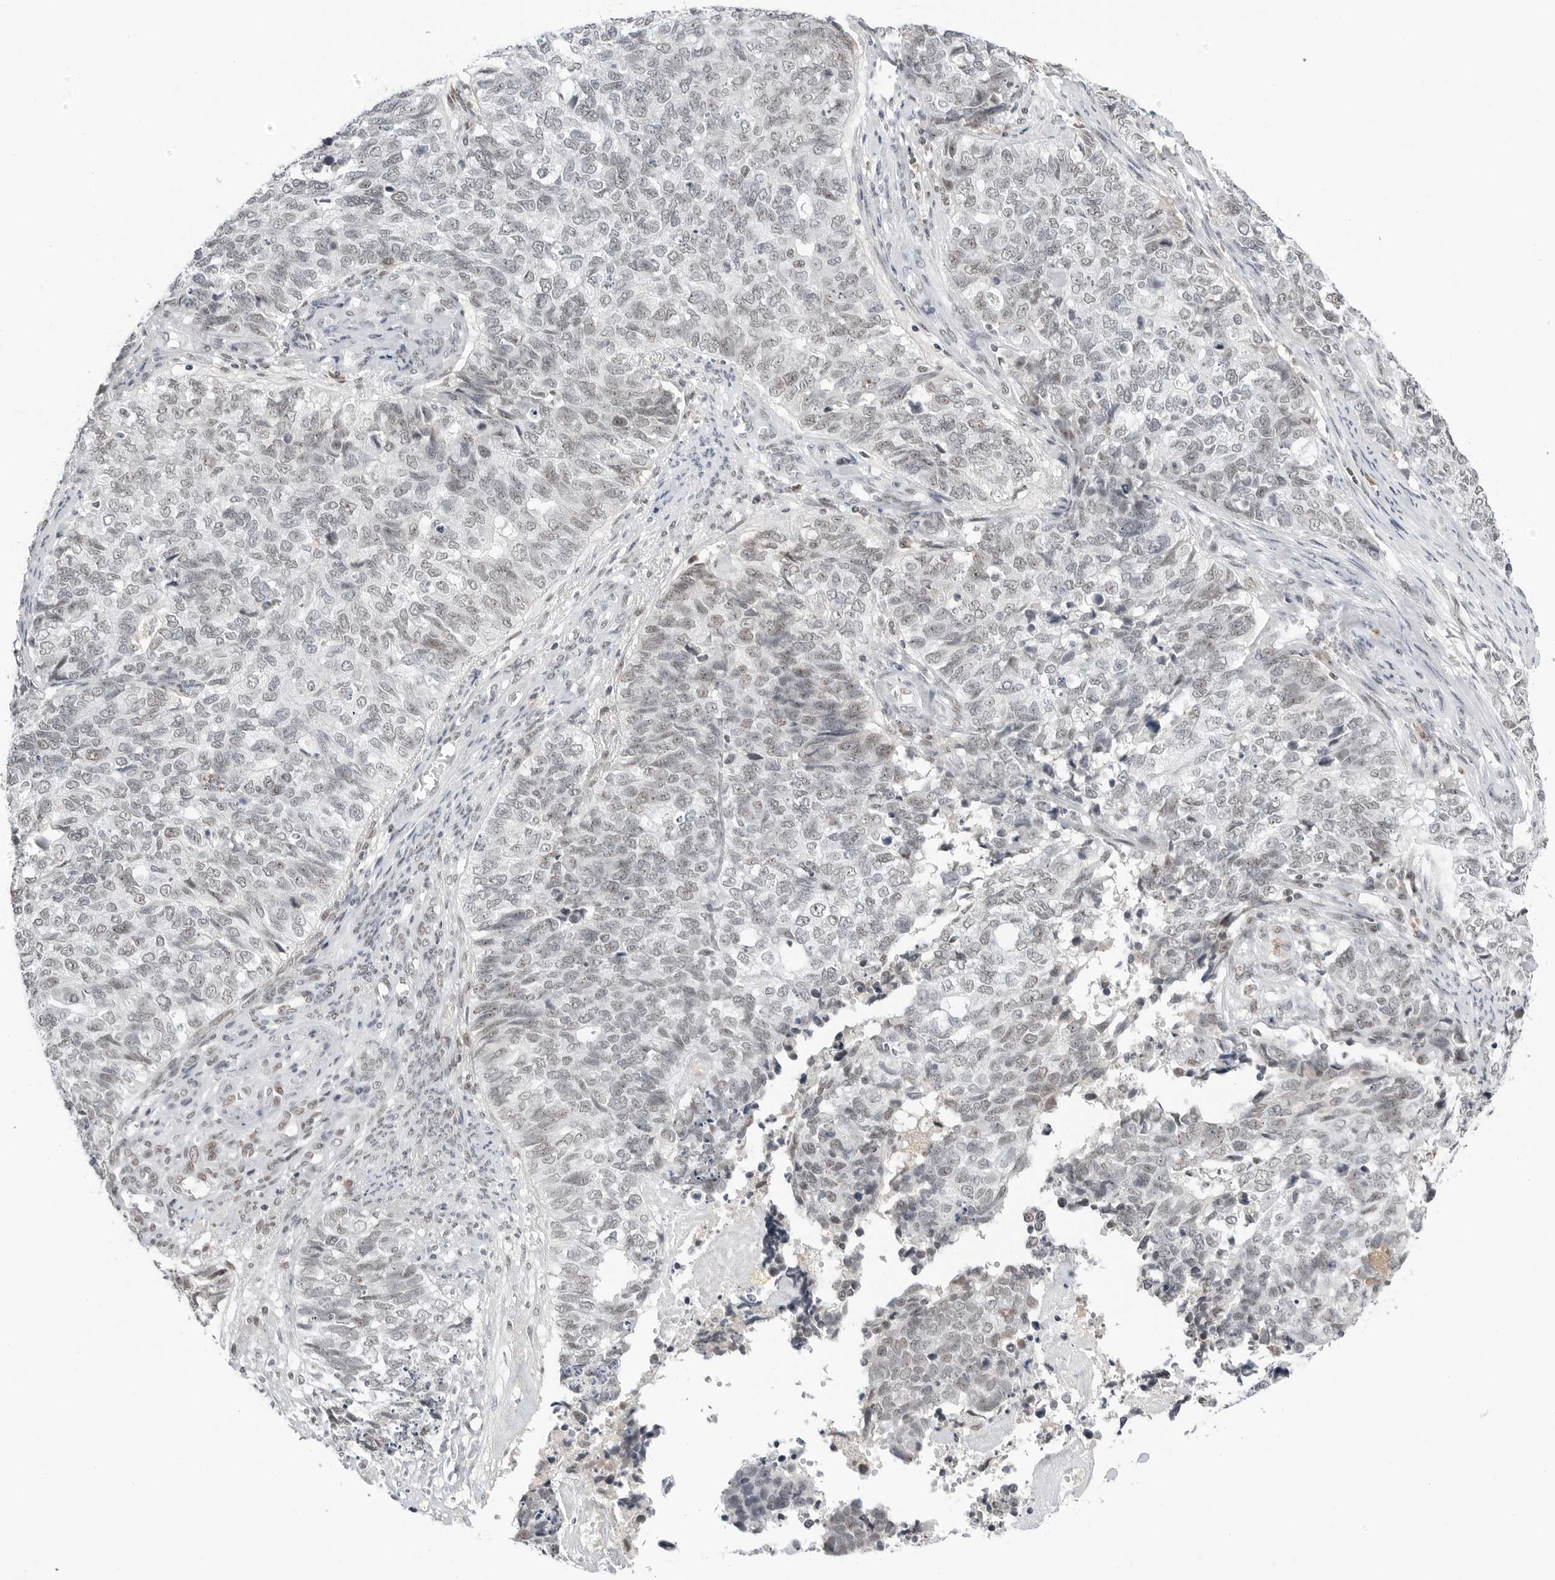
{"staining": {"intensity": "weak", "quantity": "25%-75%", "location": "nuclear"}, "tissue": "cervical cancer", "cell_type": "Tumor cells", "image_type": "cancer", "snomed": [{"axis": "morphology", "description": "Squamous cell carcinoma, NOS"}, {"axis": "topography", "description": "Cervix"}], "caption": "Weak nuclear staining for a protein is present in approximately 25%-75% of tumor cells of cervical squamous cell carcinoma using immunohistochemistry (IHC).", "gene": "WRAP53", "patient": {"sex": "female", "age": 63}}